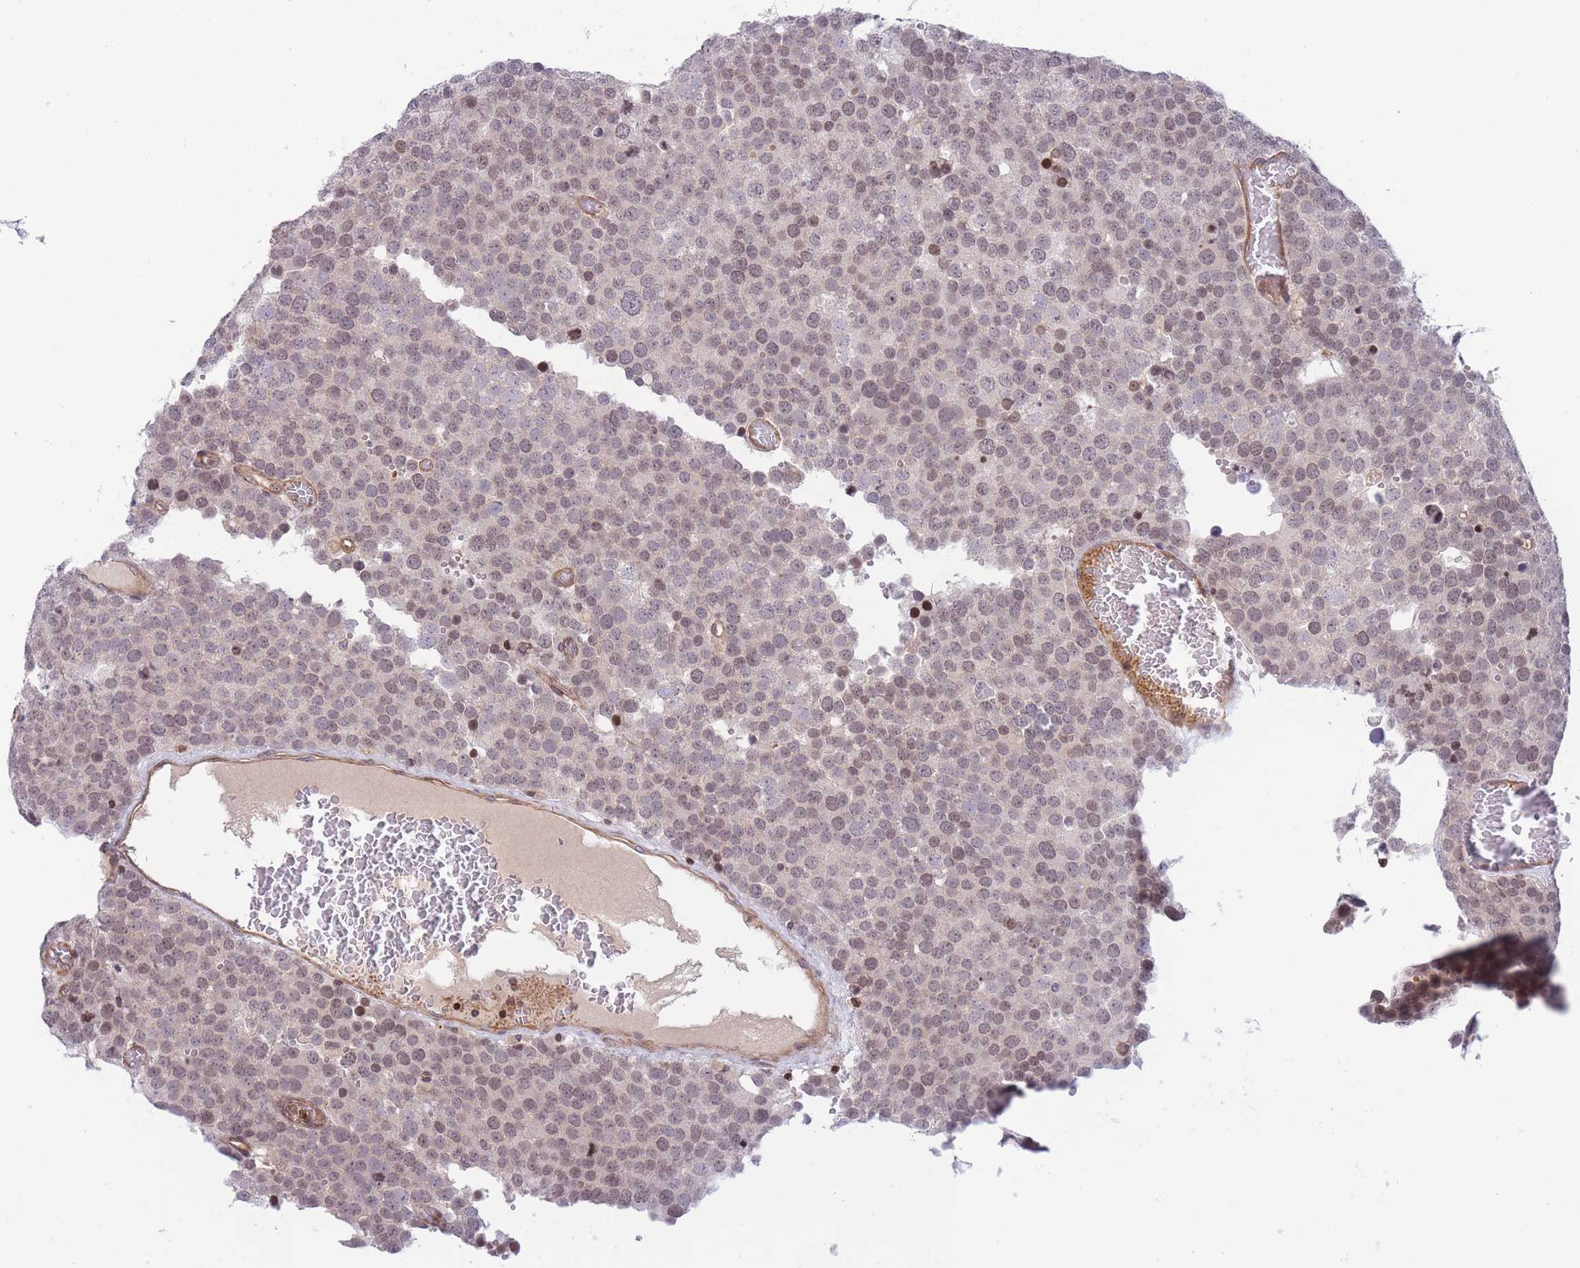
{"staining": {"intensity": "weak", "quantity": ">75%", "location": "nuclear"}, "tissue": "testis cancer", "cell_type": "Tumor cells", "image_type": "cancer", "snomed": [{"axis": "morphology", "description": "Normal tissue, NOS"}, {"axis": "morphology", "description": "Seminoma, NOS"}, {"axis": "topography", "description": "Testis"}], "caption": "DAB (3,3'-diaminobenzidine) immunohistochemical staining of human testis seminoma demonstrates weak nuclear protein staining in about >75% of tumor cells. The staining was performed using DAB (3,3'-diaminobenzidine), with brown indicating positive protein expression. Nuclei are stained blue with hematoxylin.", "gene": "SLC35F5", "patient": {"sex": "male", "age": 71}}